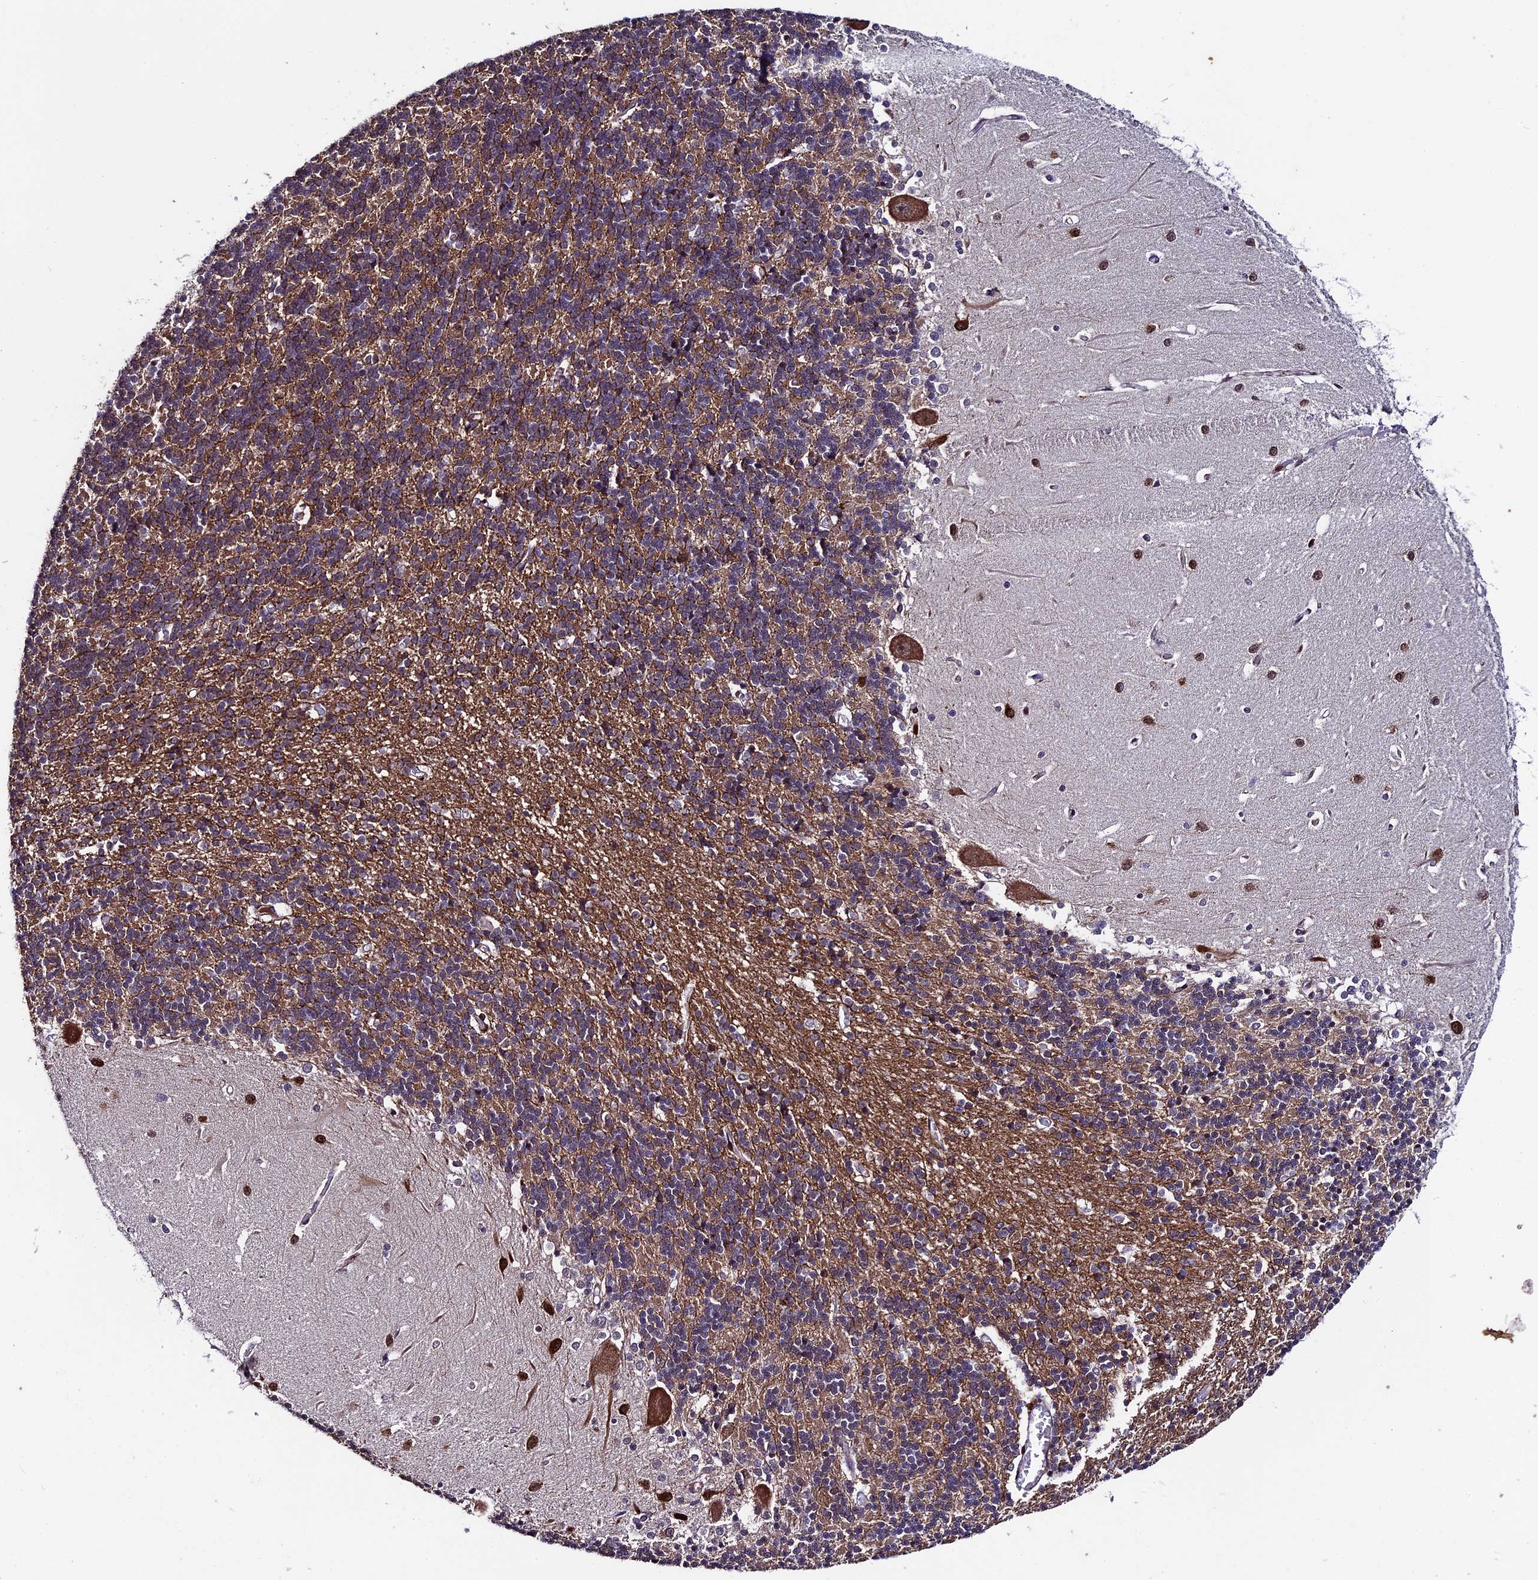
{"staining": {"intensity": "moderate", "quantity": "25%-75%", "location": "cytoplasmic/membranous"}, "tissue": "cerebellum", "cell_type": "Cells in granular layer", "image_type": "normal", "snomed": [{"axis": "morphology", "description": "Normal tissue, NOS"}, {"axis": "topography", "description": "Cerebellum"}], "caption": "Protein analysis of normal cerebellum shows moderate cytoplasmic/membranous staining in about 25%-75% of cells in granular layer. The protein of interest is shown in brown color, while the nuclei are stained blue.", "gene": "SIPA1L3", "patient": {"sex": "male", "age": 37}}